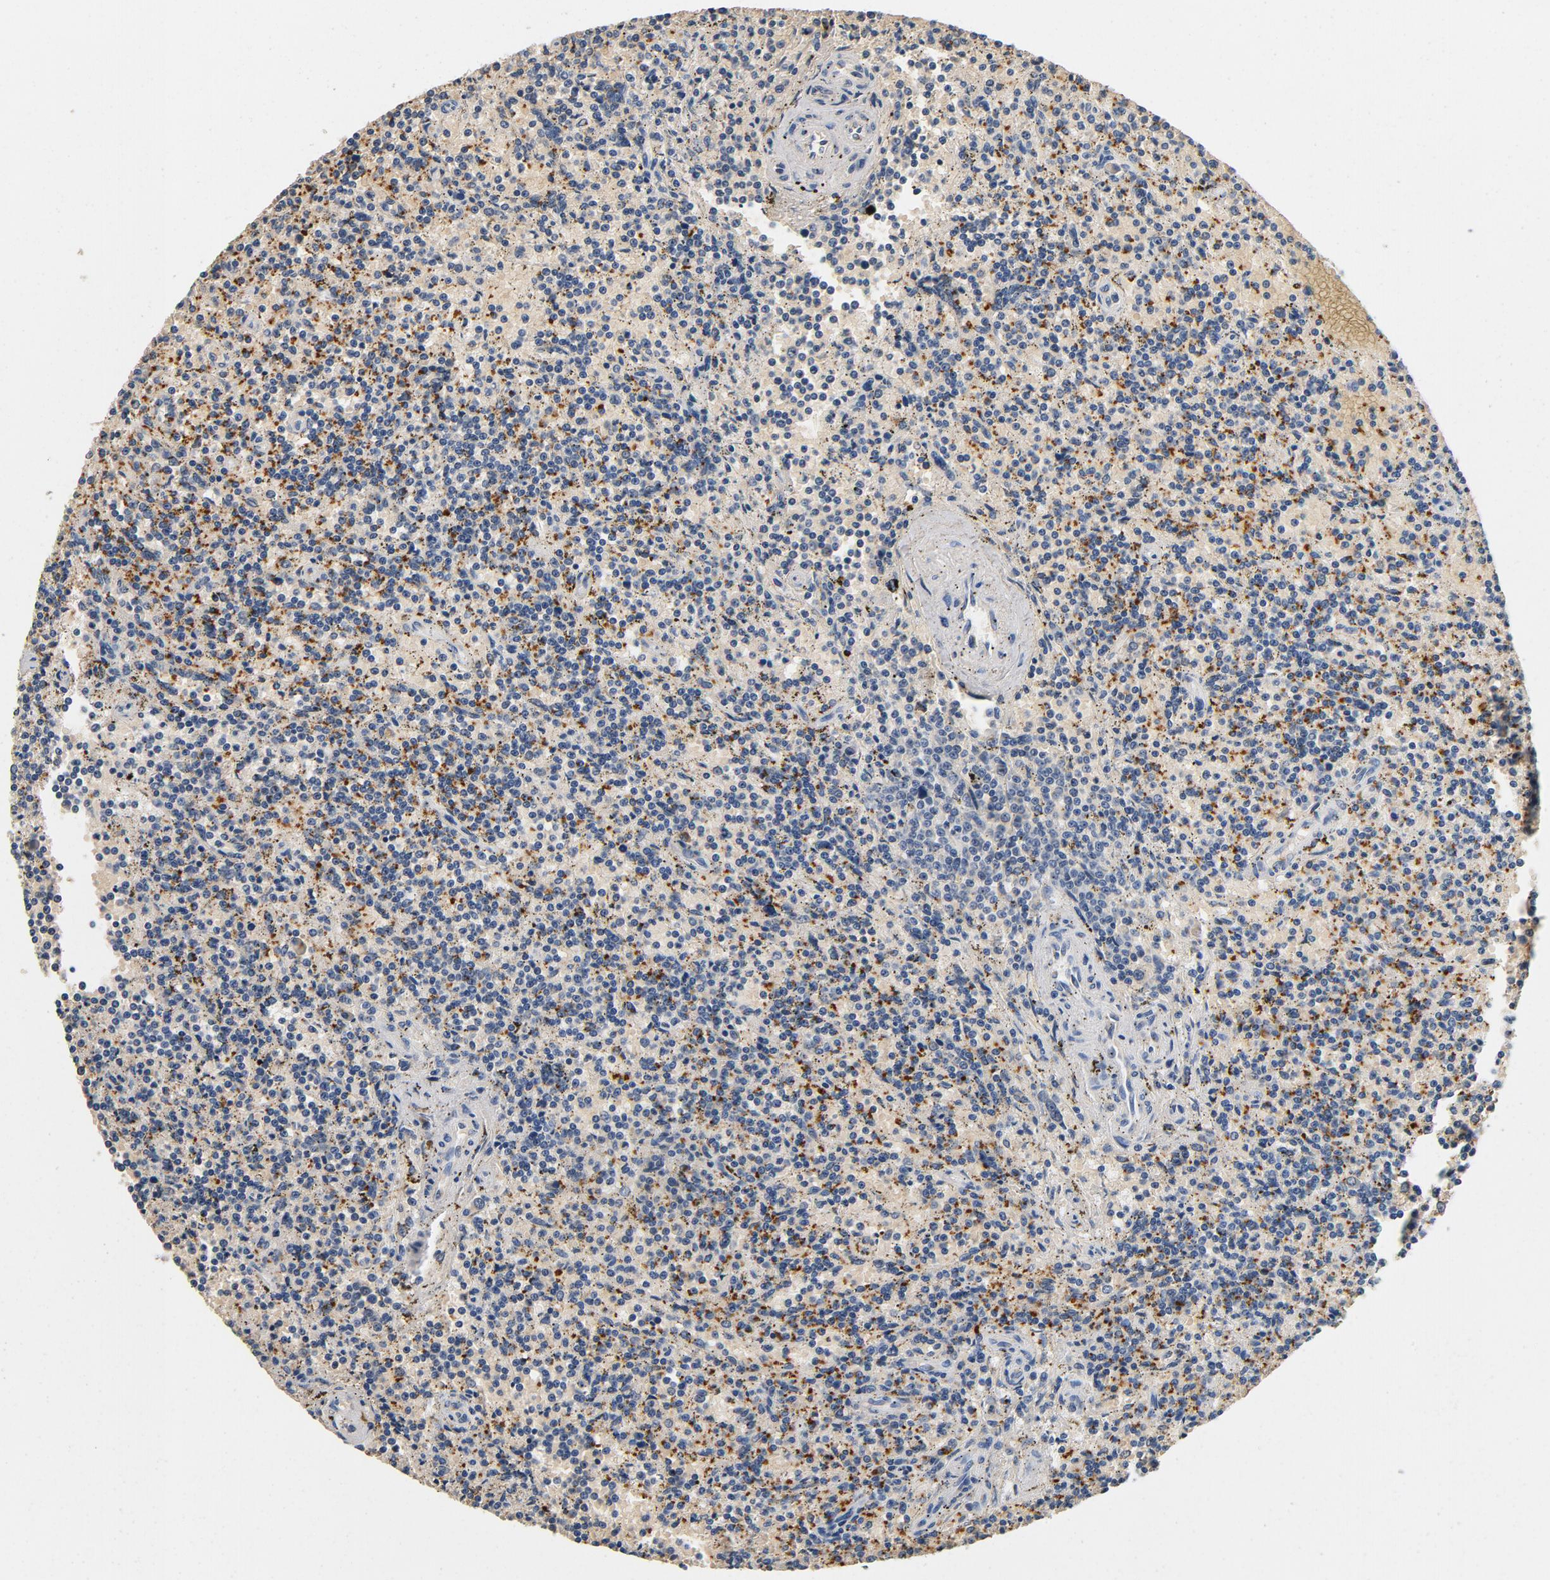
{"staining": {"intensity": "negative", "quantity": "none", "location": "none"}, "tissue": "lymphoma", "cell_type": "Tumor cells", "image_type": "cancer", "snomed": [{"axis": "morphology", "description": "Malignant lymphoma, non-Hodgkin's type, Low grade"}, {"axis": "topography", "description": "Spleen"}], "caption": "High magnification brightfield microscopy of lymphoma stained with DAB (3,3'-diaminobenzidine) (brown) and counterstained with hematoxylin (blue): tumor cells show no significant positivity. (Brightfield microscopy of DAB (3,3'-diaminobenzidine) immunohistochemistry at high magnification).", "gene": "LMAN2", "patient": {"sex": "male", "age": 73}}